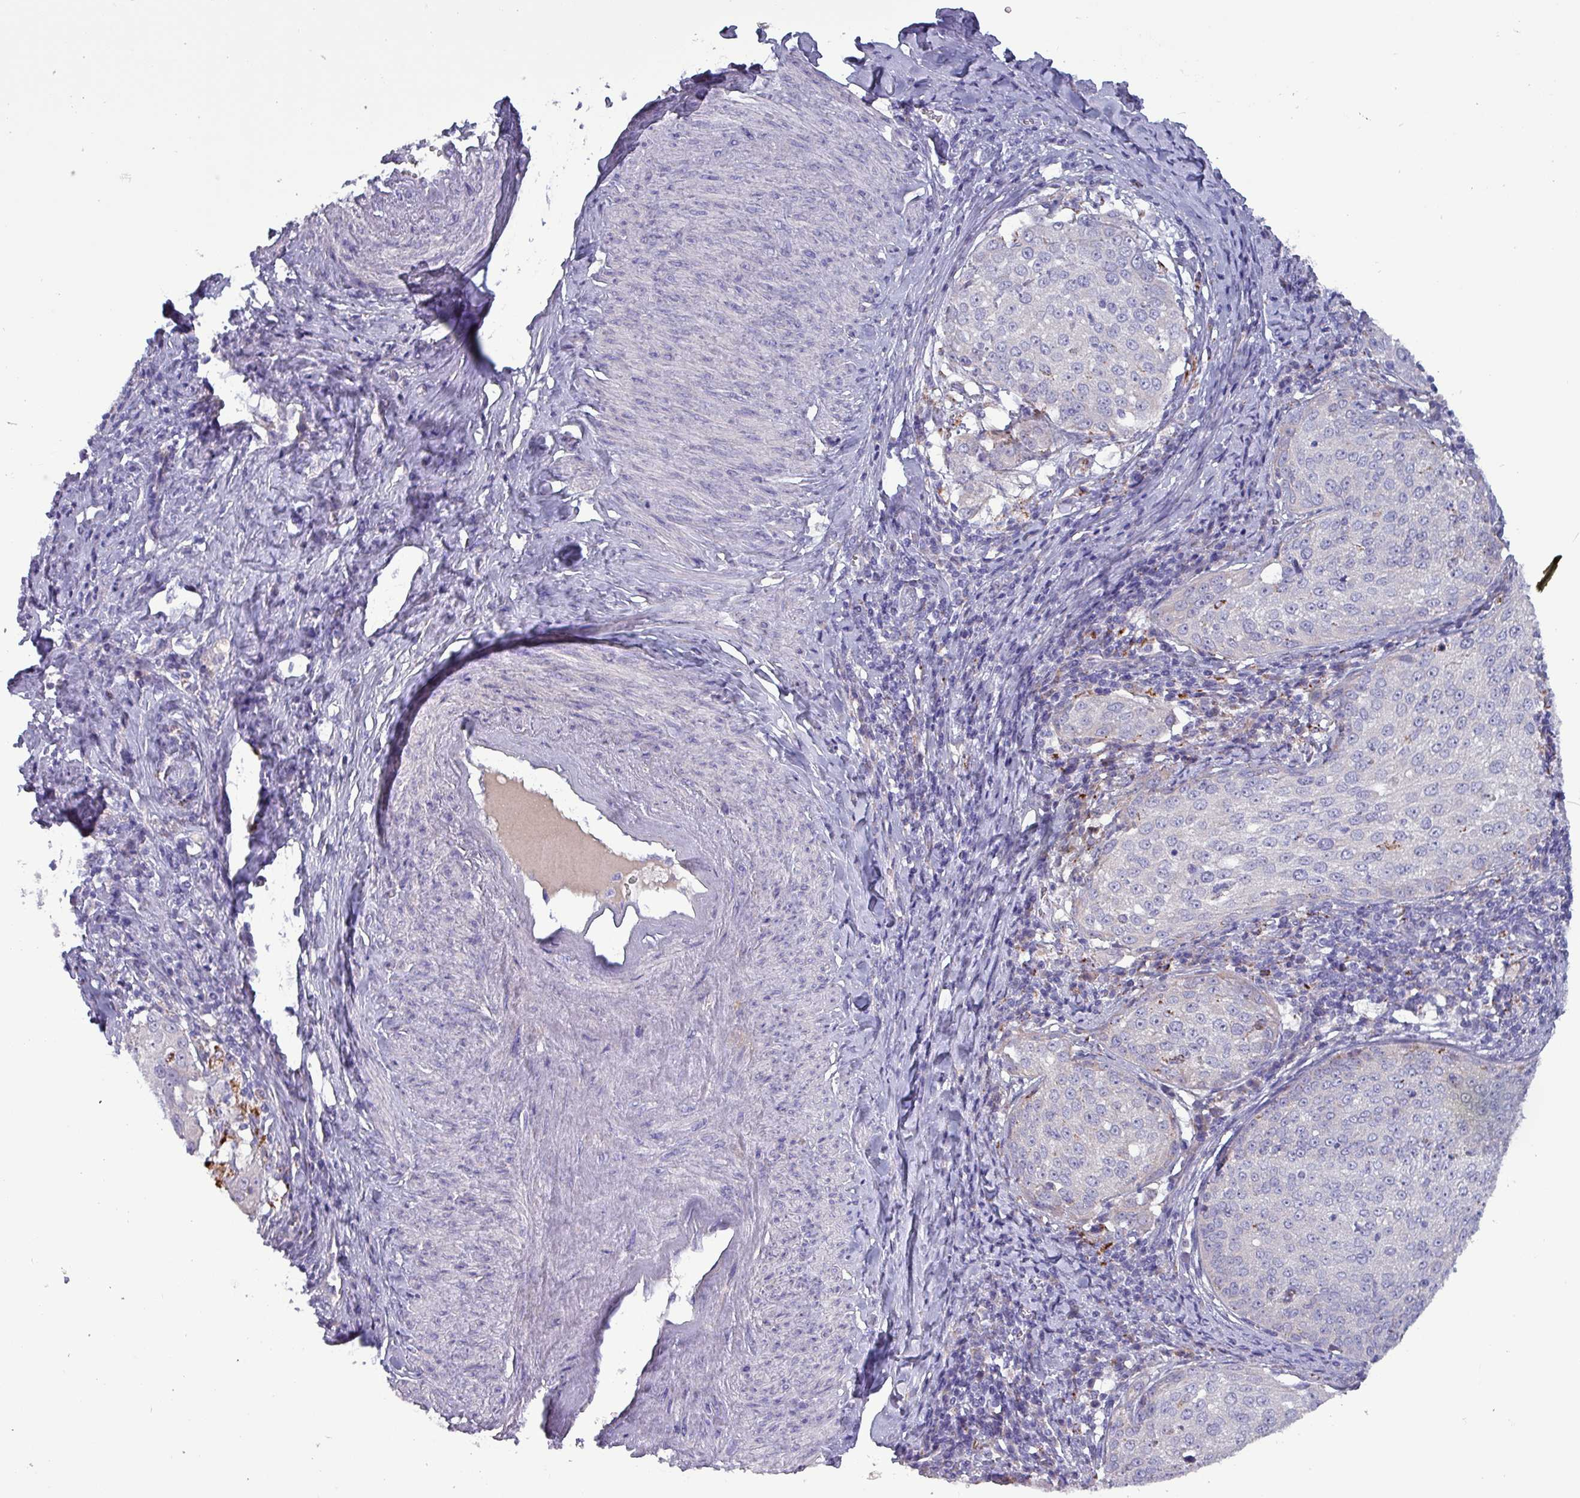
{"staining": {"intensity": "negative", "quantity": "none", "location": "none"}, "tissue": "cervical cancer", "cell_type": "Tumor cells", "image_type": "cancer", "snomed": [{"axis": "morphology", "description": "Squamous cell carcinoma, NOS"}, {"axis": "topography", "description": "Cervix"}], "caption": "Tumor cells show no significant expression in cervical cancer (squamous cell carcinoma). (Immunohistochemistry (ihc), brightfield microscopy, high magnification).", "gene": "HSD3B7", "patient": {"sex": "female", "age": 57}}